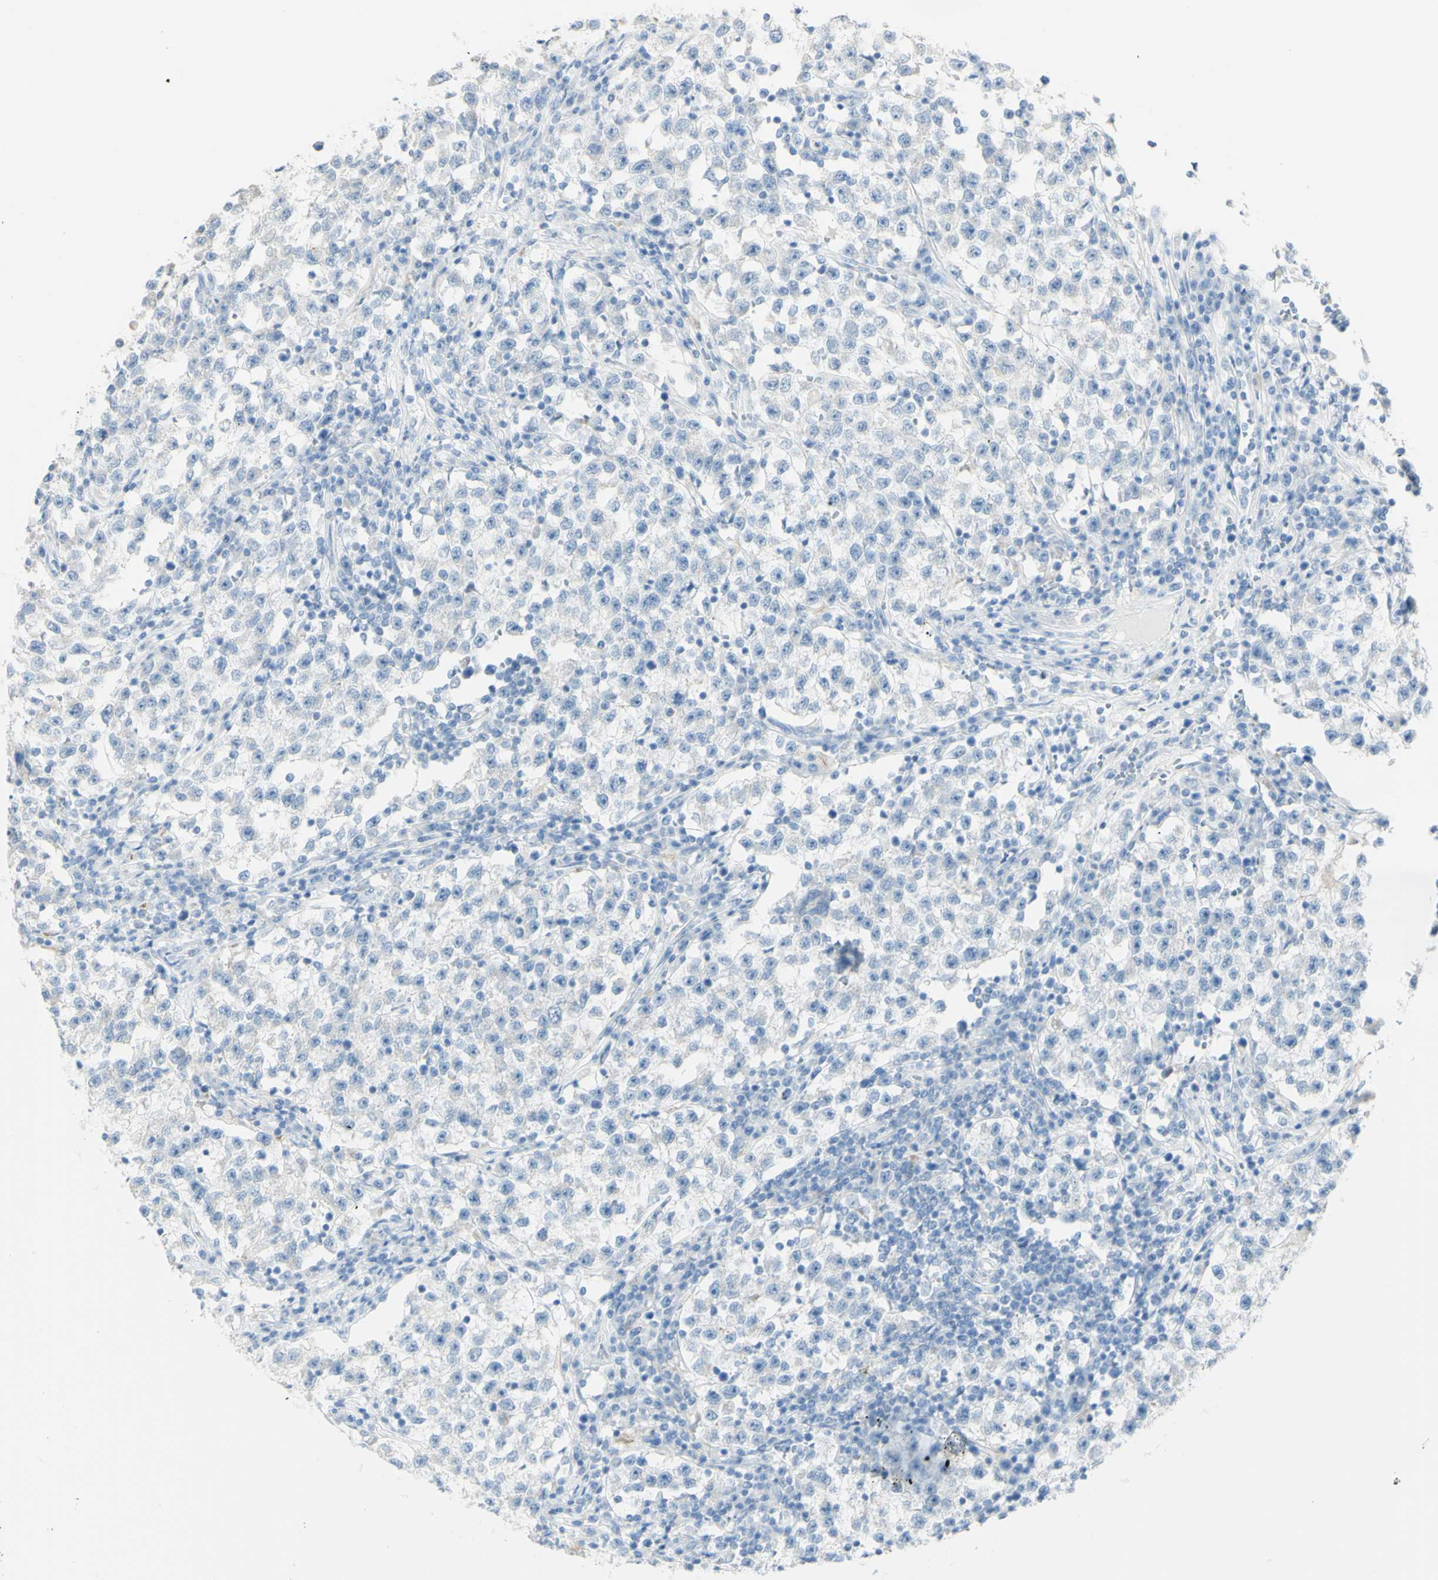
{"staining": {"intensity": "negative", "quantity": "none", "location": "none"}, "tissue": "testis cancer", "cell_type": "Tumor cells", "image_type": "cancer", "snomed": [{"axis": "morphology", "description": "Seminoma, NOS"}, {"axis": "topography", "description": "Testis"}], "caption": "Immunohistochemistry (IHC) micrograph of testis seminoma stained for a protein (brown), which displays no staining in tumor cells. The staining is performed using DAB (3,3'-diaminobenzidine) brown chromogen with nuclei counter-stained in using hematoxylin.", "gene": "LETM1", "patient": {"sex": "male", "age": 22}}